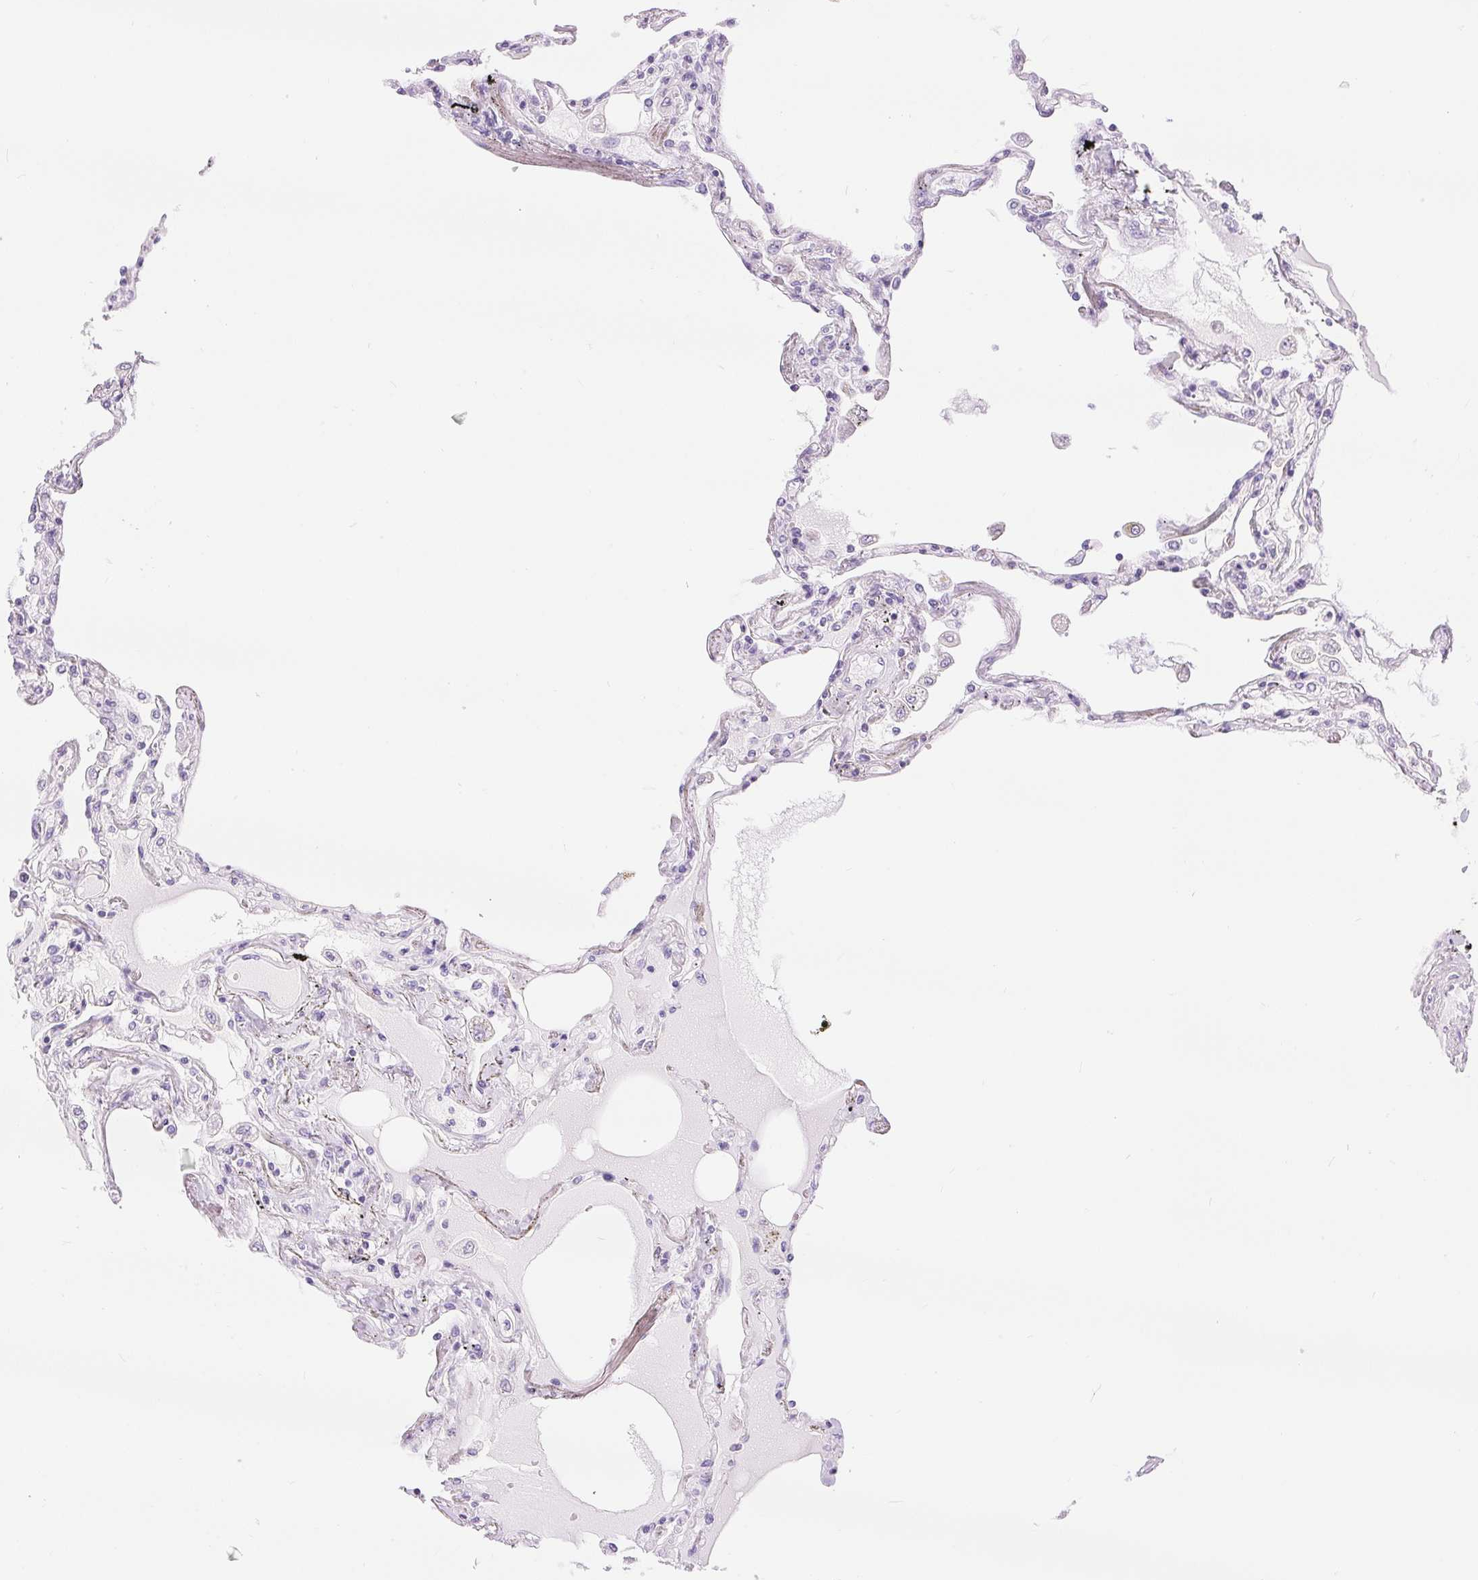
{"staining": {"intensity": "negative", "quantity": "none", "location": "none"}, "tissue": "lung", "cell_type": "Alveolar cells", "image_type": "normal", "snomed": [{"axis": "morphology", "description": "Normal tissue, NOS"}, {"axis": "morphology", "description": "Adenocarcinoma, NOS"}, {"axis": "topography", "description": "Cartilage tissue"}, {"axis": "topography", "description": "Lung"}], "caption": "This photomicrograph is of unremarkable lung stained with immunohistochemistry (IHC) to label a protein in brown with the nuclei are counter-stained blue. There is no expression in alveolar cells.", "gene": "XDH", "patient": {"sex": "female", "age": 67}}